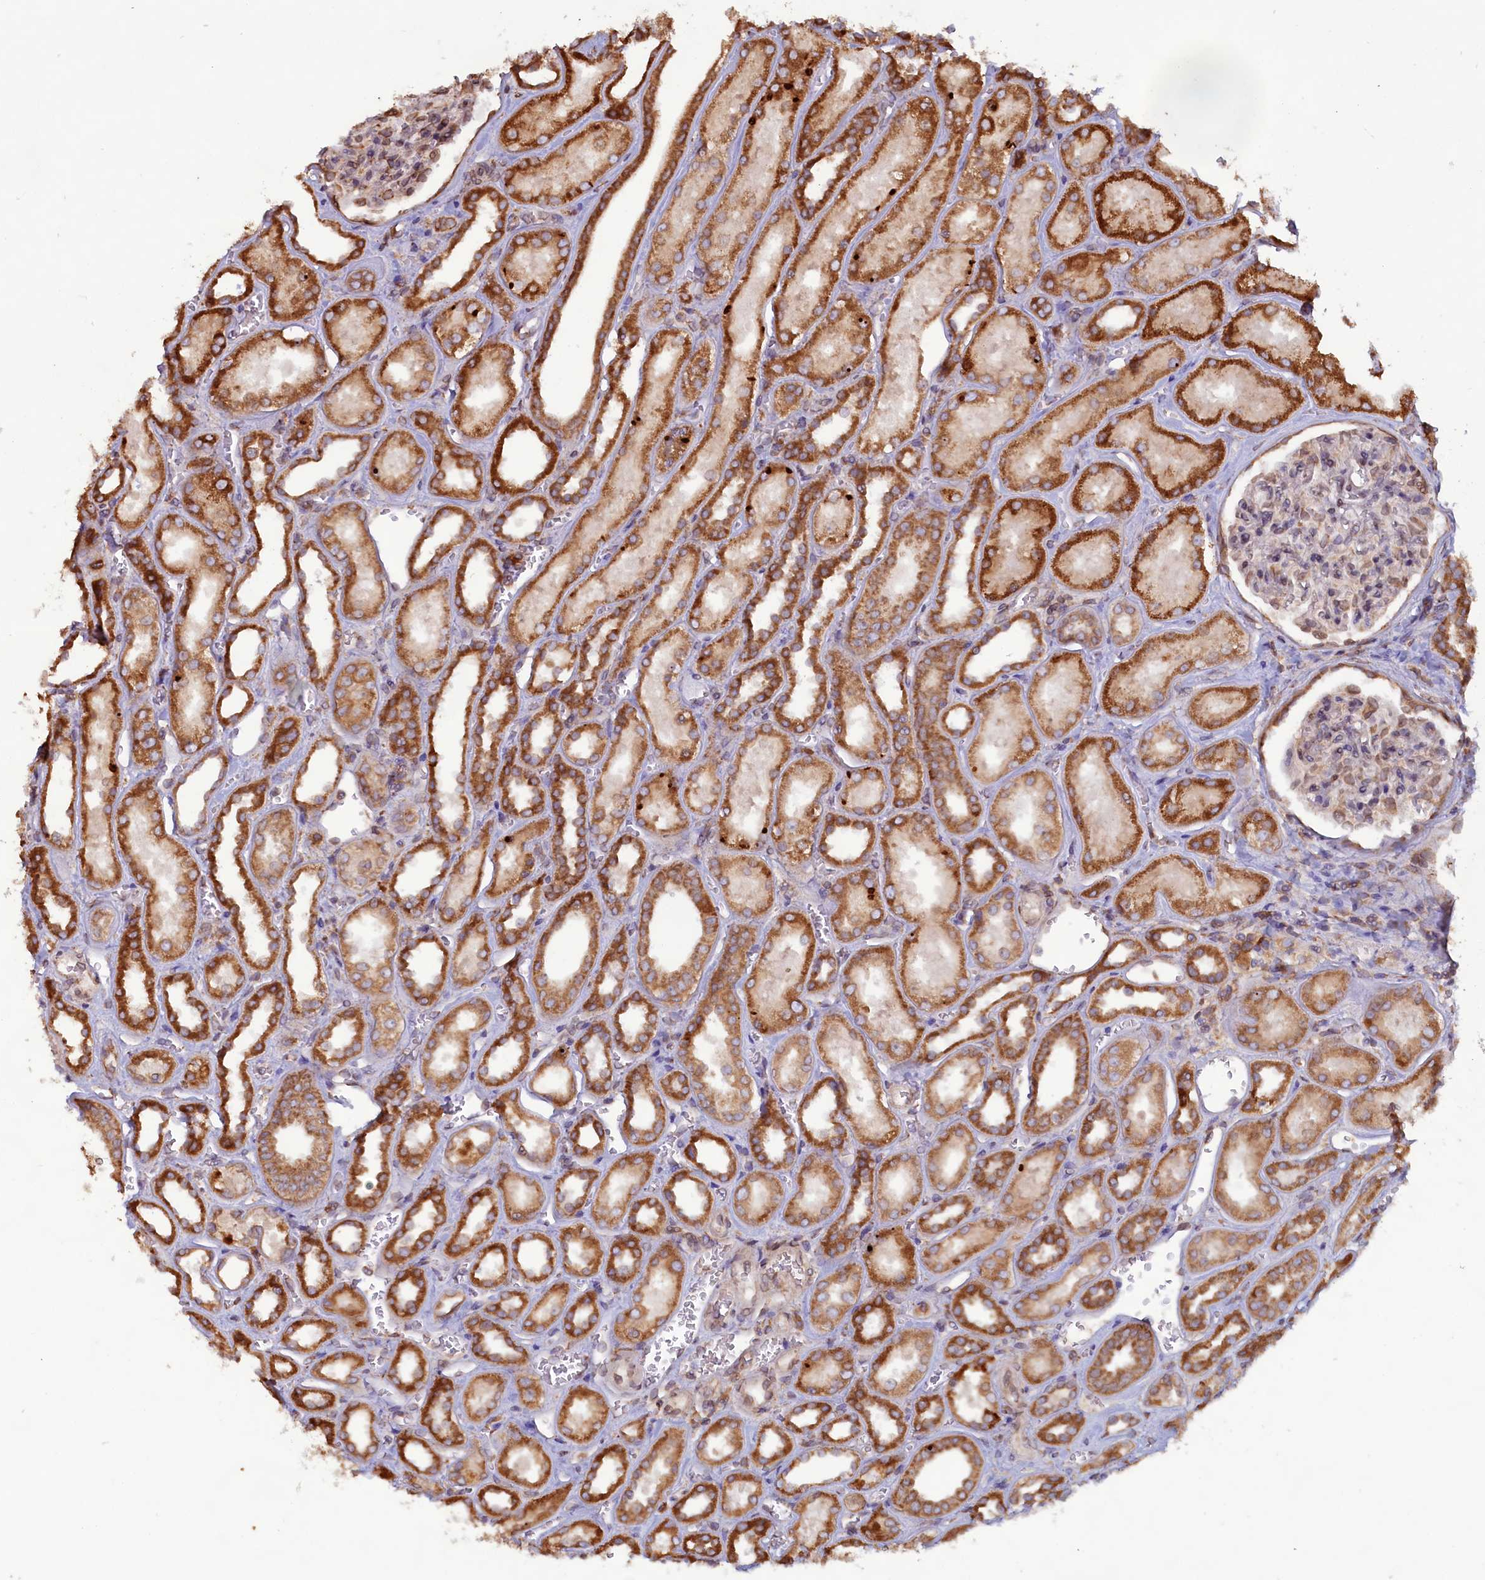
{"staining": {"intensity": "weak", "quantity": "<25%", "location": "cytoplasmic/membranous"}, "tissue": "kidney", "cell_type": "Cells in glomeruli", "image_type": "normal", "snomed": [{"axis": "morphology", "description": "Normal tissue, NOS"}, {"axis": "morphology", "description": "Adenocarcinoma, NOS"}, {"axis": "topography", "description": "Kidney"}], "caption": "A micrograph of kidney stained for a protein demonstrates no brown staining in cells in glomeruli.", "gene": "TBC1D19", "patient": {"sex": "female", "age": 68}}